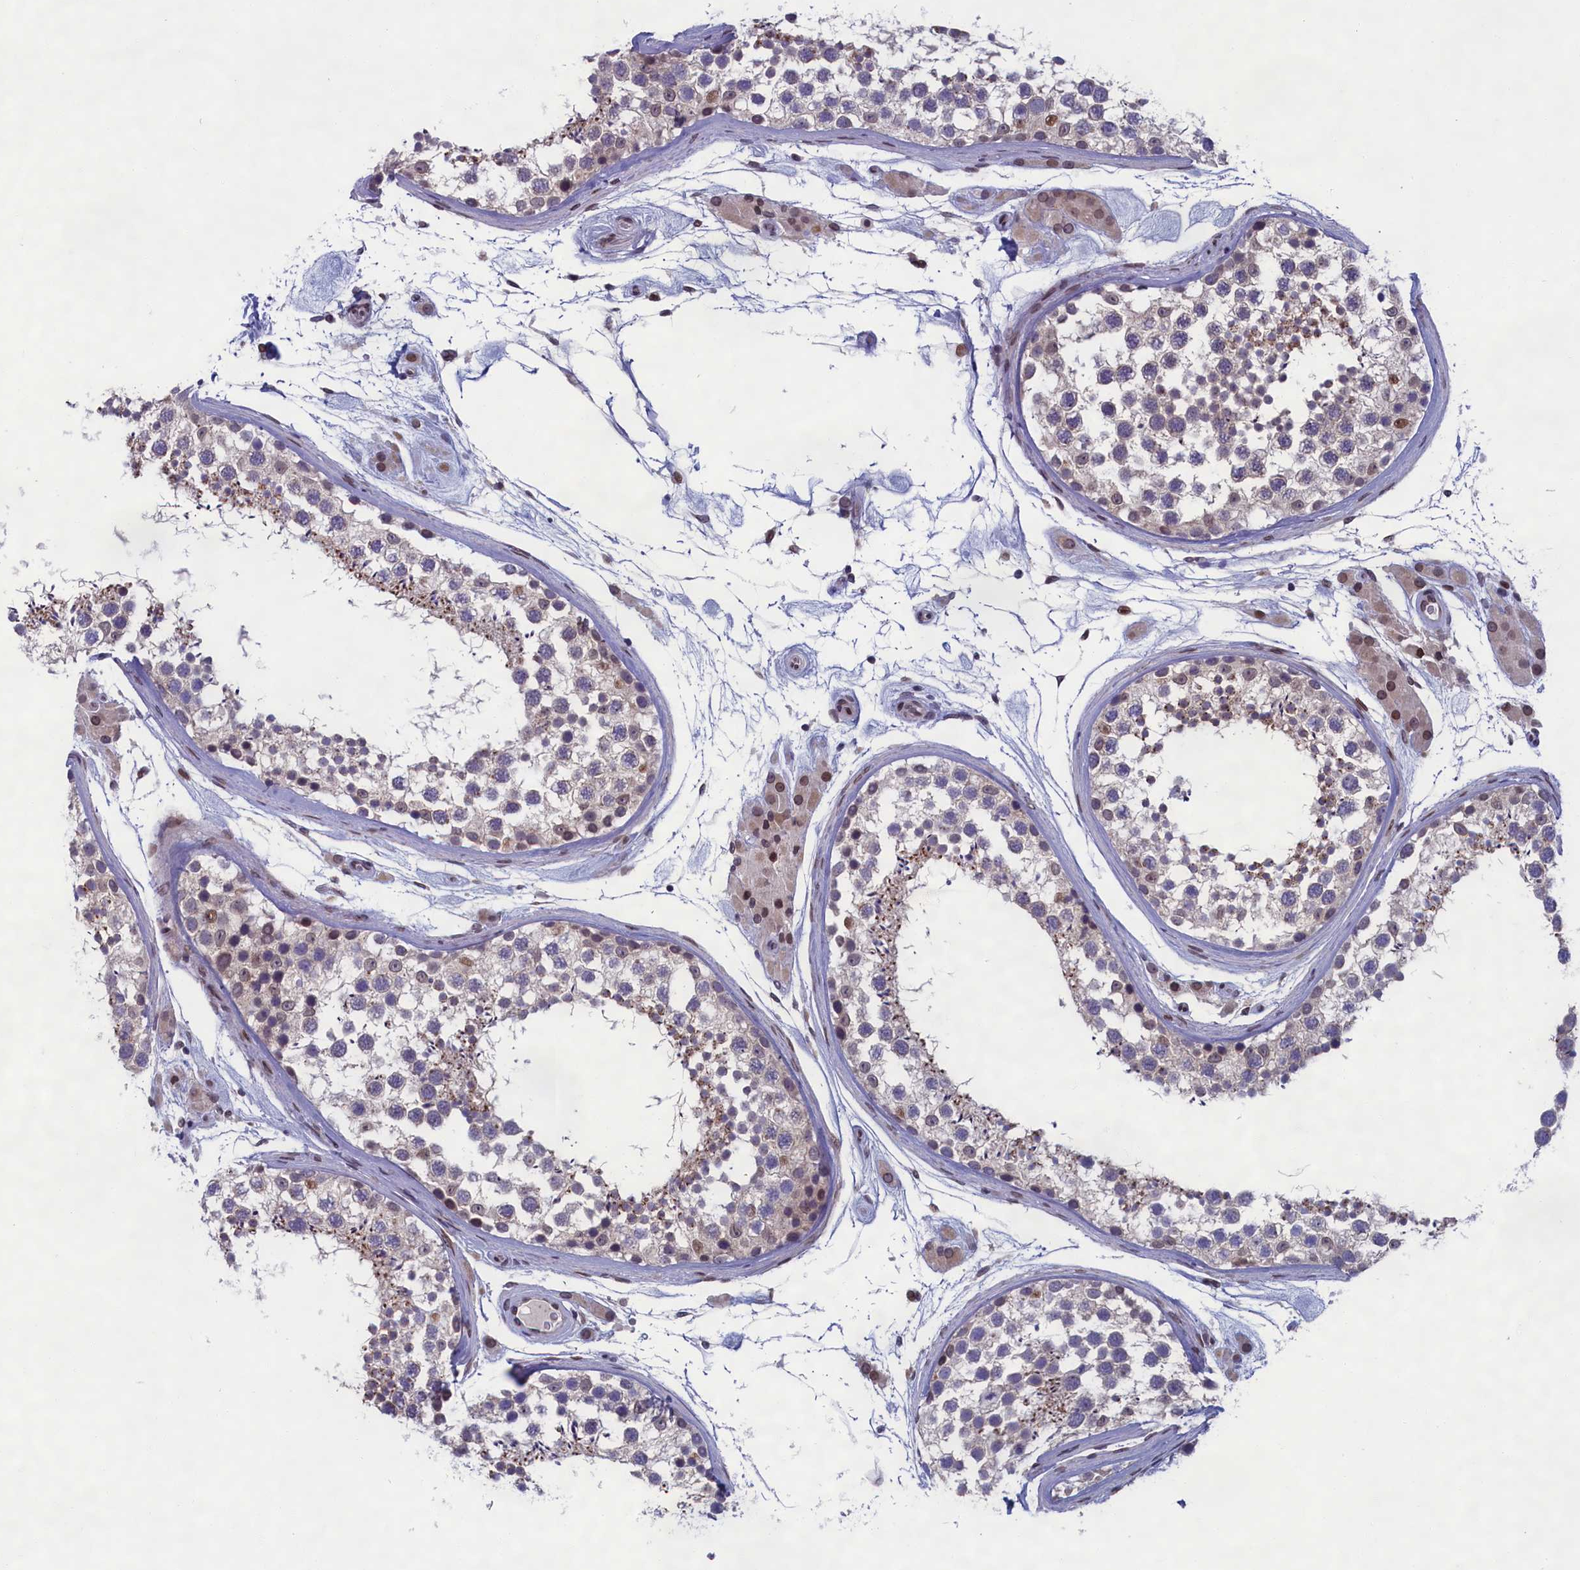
{"staining": {"intensity": "weak", "quantity": "<25%", "location": "nuclear"}, "tissue": "testis", "cell_type": "Cells in seminiferous ducts", "image_type": "normal", "snomed": [{"axis": "morphology", "description": "Normal tissue, NOS"}, {"axis": "topography", "description": "Testis"}], "caption": "Immunohistochemistry (IHC) of benign testis reveals no staining in cells in seminiferous ducts. The staining is performed using DAB brown chromogen with nuclei counter-stained in using hematoxylin.", "gene": "GPSM1", "patient": {"sex": "male", "age": 46}}